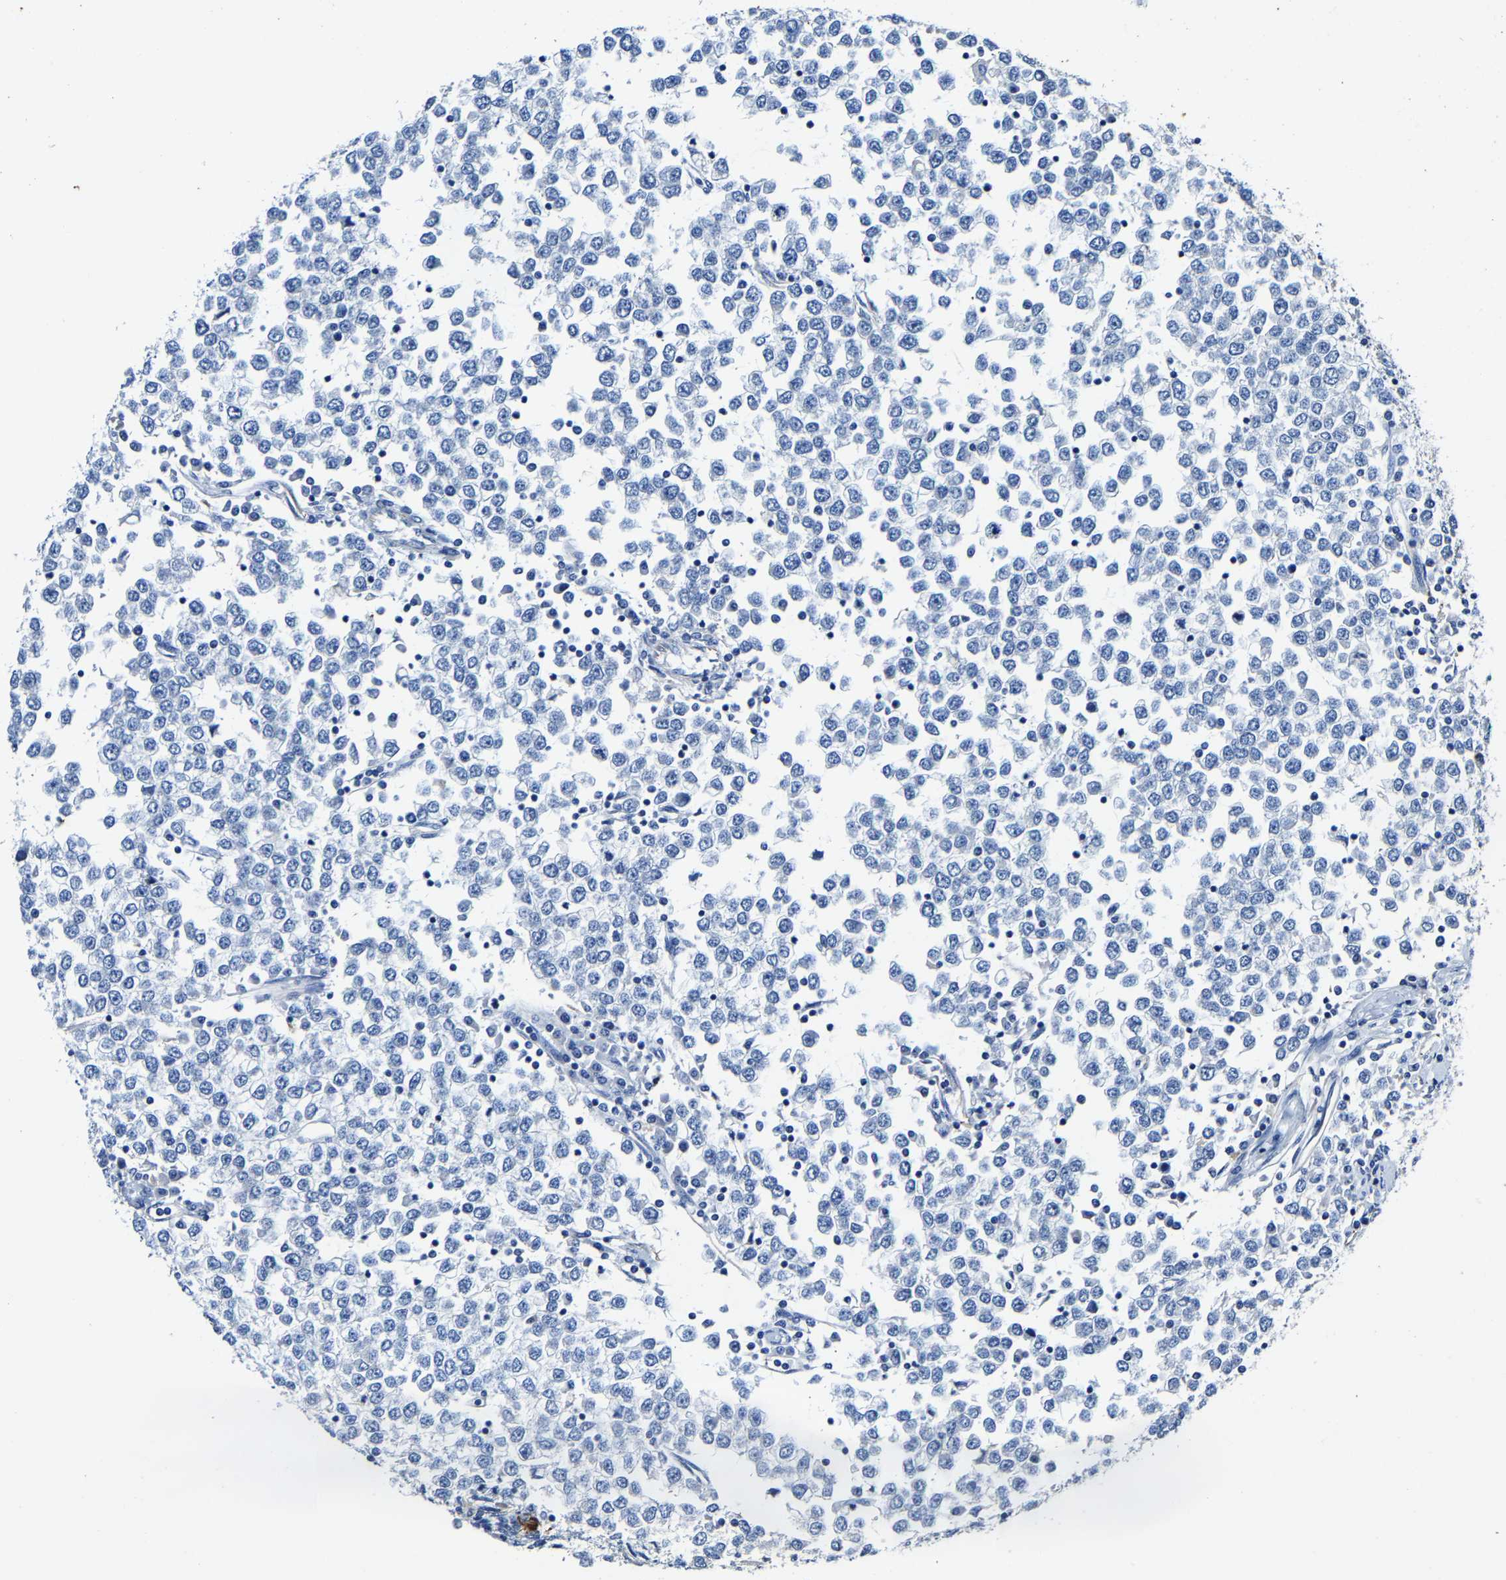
{"staining": {"intensity": "negative", "quantity": "none", "location": "none"}, "tissue": "testis cancer", "cell_type": "Tumor cells", "image_type": "cancer", "snomed": [{"axis": "morphology", "description": "Seminoma, NOS"}, {"axis": "topography", "description": "Testis"}], "caption": "This micrograph is of testis cancer stained with IHC to label a protein in brown with the nuclei are counter-stained blue. There is no positivity in tumor cells. Brightfield microscopy of immunohistochemistry stained with DAB (3,3'-diaminobenzidine) (brown) and hematoxylin (blue), captured at high magnification.", "gene": "MMEL1", "patient": {"sex": "male", "age": 65}}